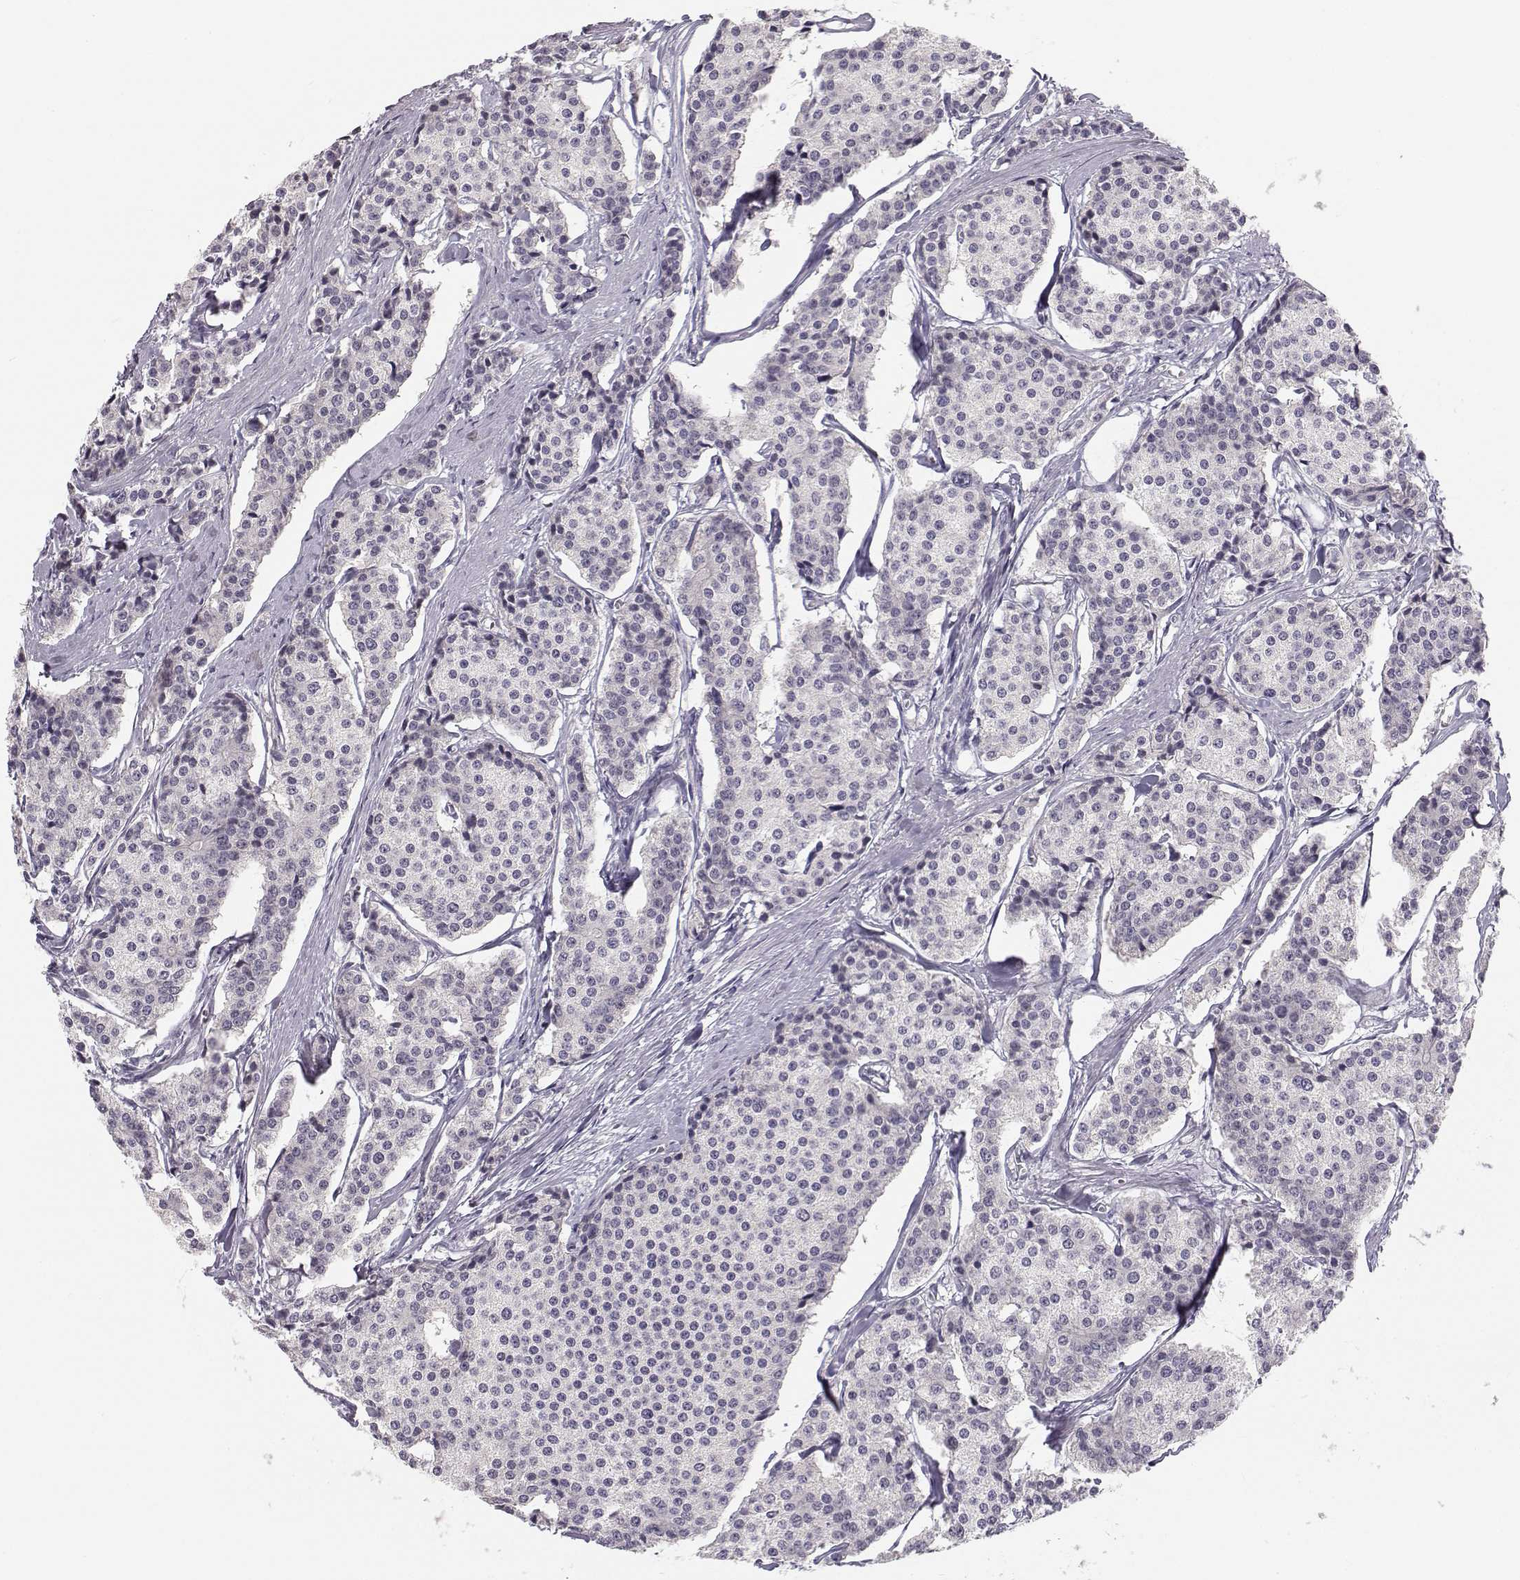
{"staining": {"intensity": "negative", "quantity": "none", "location": "none"}, "tissue": "carcinoid", "cell_type": "Tumor cells", "image_type": "cancer", "snomed": [{"axis": "morphology", "description": "Carcinoid, malignant, NOS"}, {"axis": "topography", "description": "Small intestine"}], "caption": "A high-resolution photomicrograph shows IHC staining of carcinoid, which shows no significant positivity in tumor cells. (DAB (3,3'-diaminobenzidine) IHC with hematoxylin counter stain).", "gene": "ACSL6", "patient": {"sex": "female", "age": 65}}